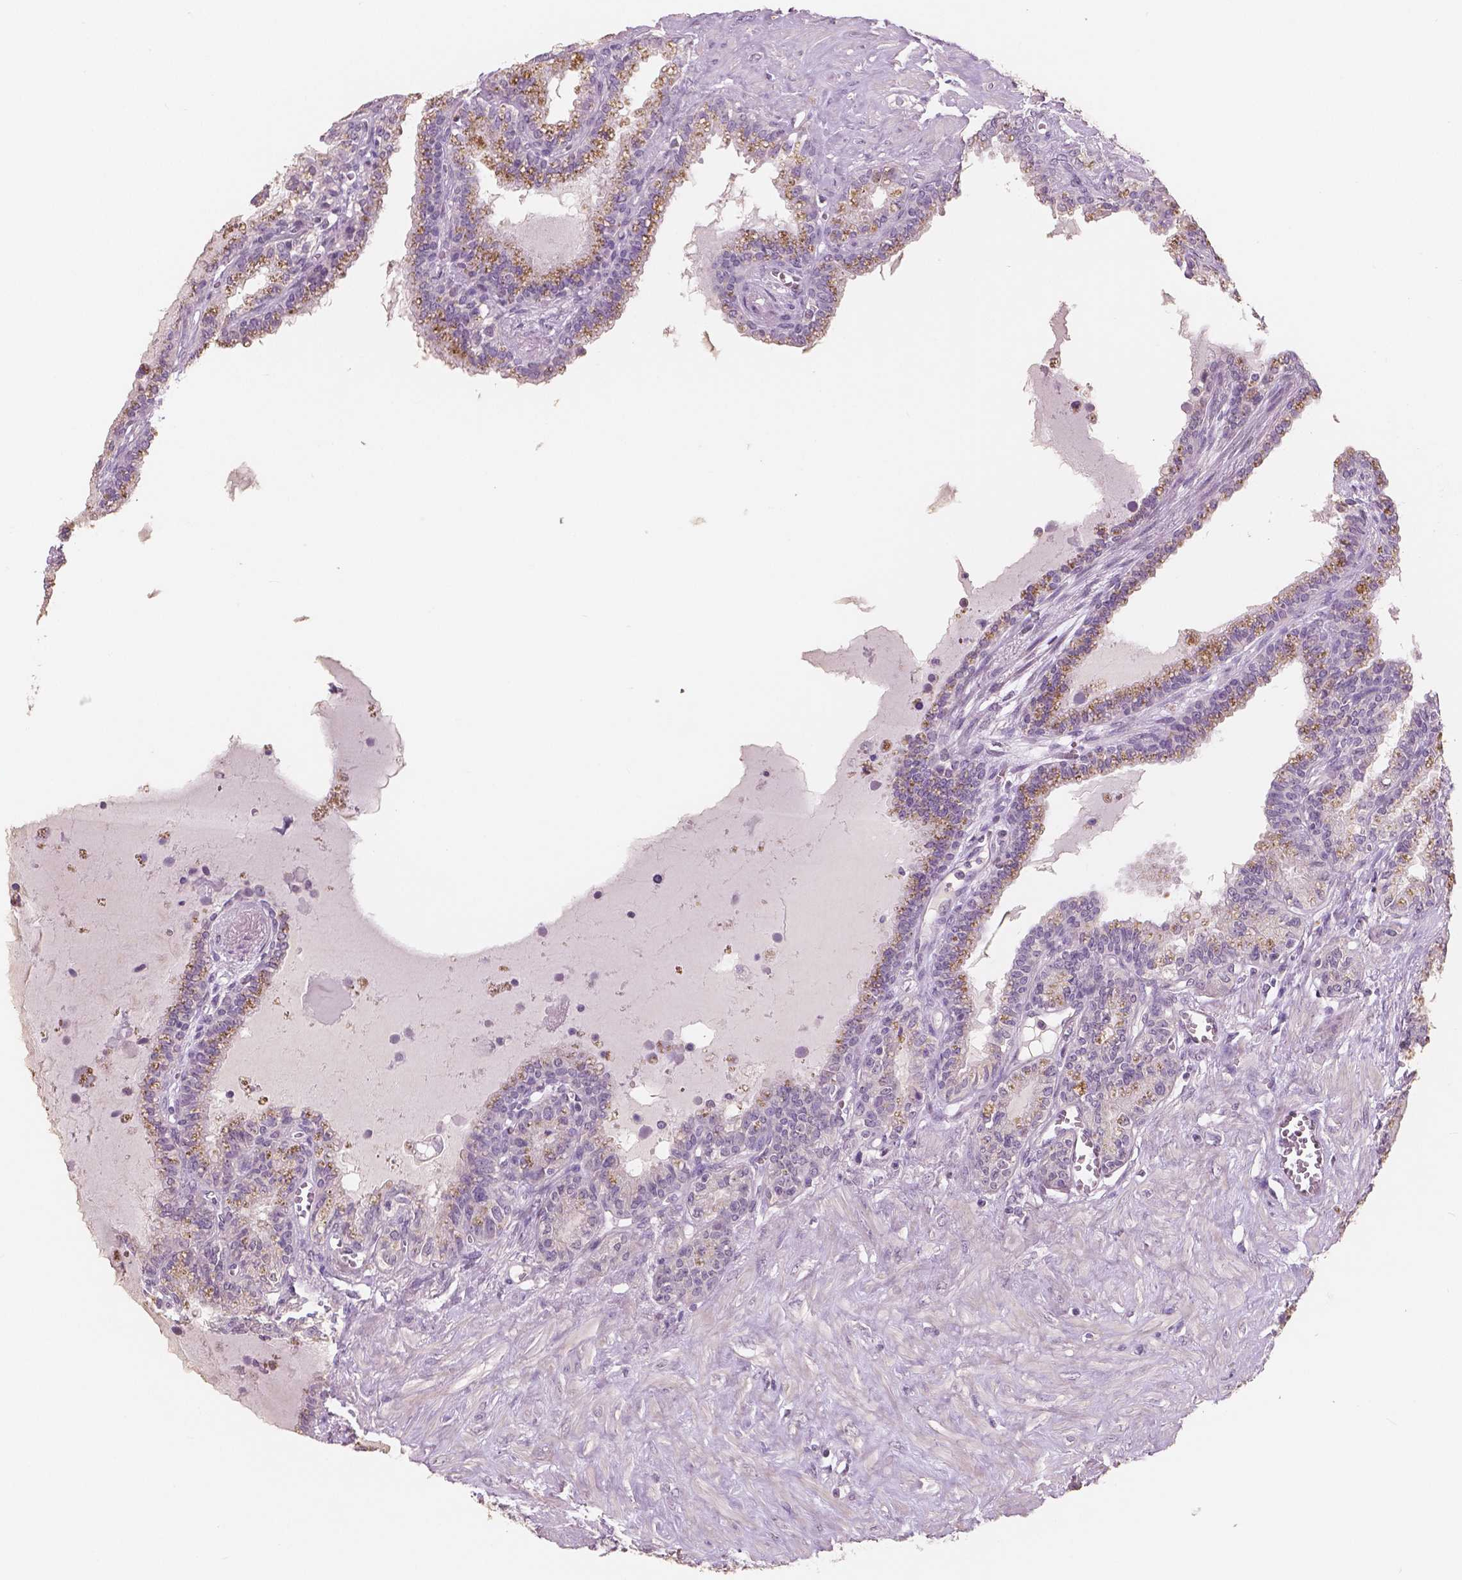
{"staining": {"intensity": "negative", "quantity": "none", "location": "none"}, "tissue": "seminal vesicle", "cell_type": "Glandular cells", "image_type": "normal", "snomed": [{"axis": "morphology", "description": "Normal tissue, NOS"}, {"axis": "morphology", "description": "Urothelial carcinoma, NOS"}, {"axis": "topography", "description": "Urinary bladder"}, {"axis": "topography", "description": "Seminal veicle"}], "caption": "Glandular cells show no significant protein expression in unremarkable seminal vesicle. (Stains: DAB IHC with hematoxylin counter stain, Microscopy: brightfield microscopy at high magnification).", "gene": "NECAB1", "patient": {"sex": "male", "age": 76}}